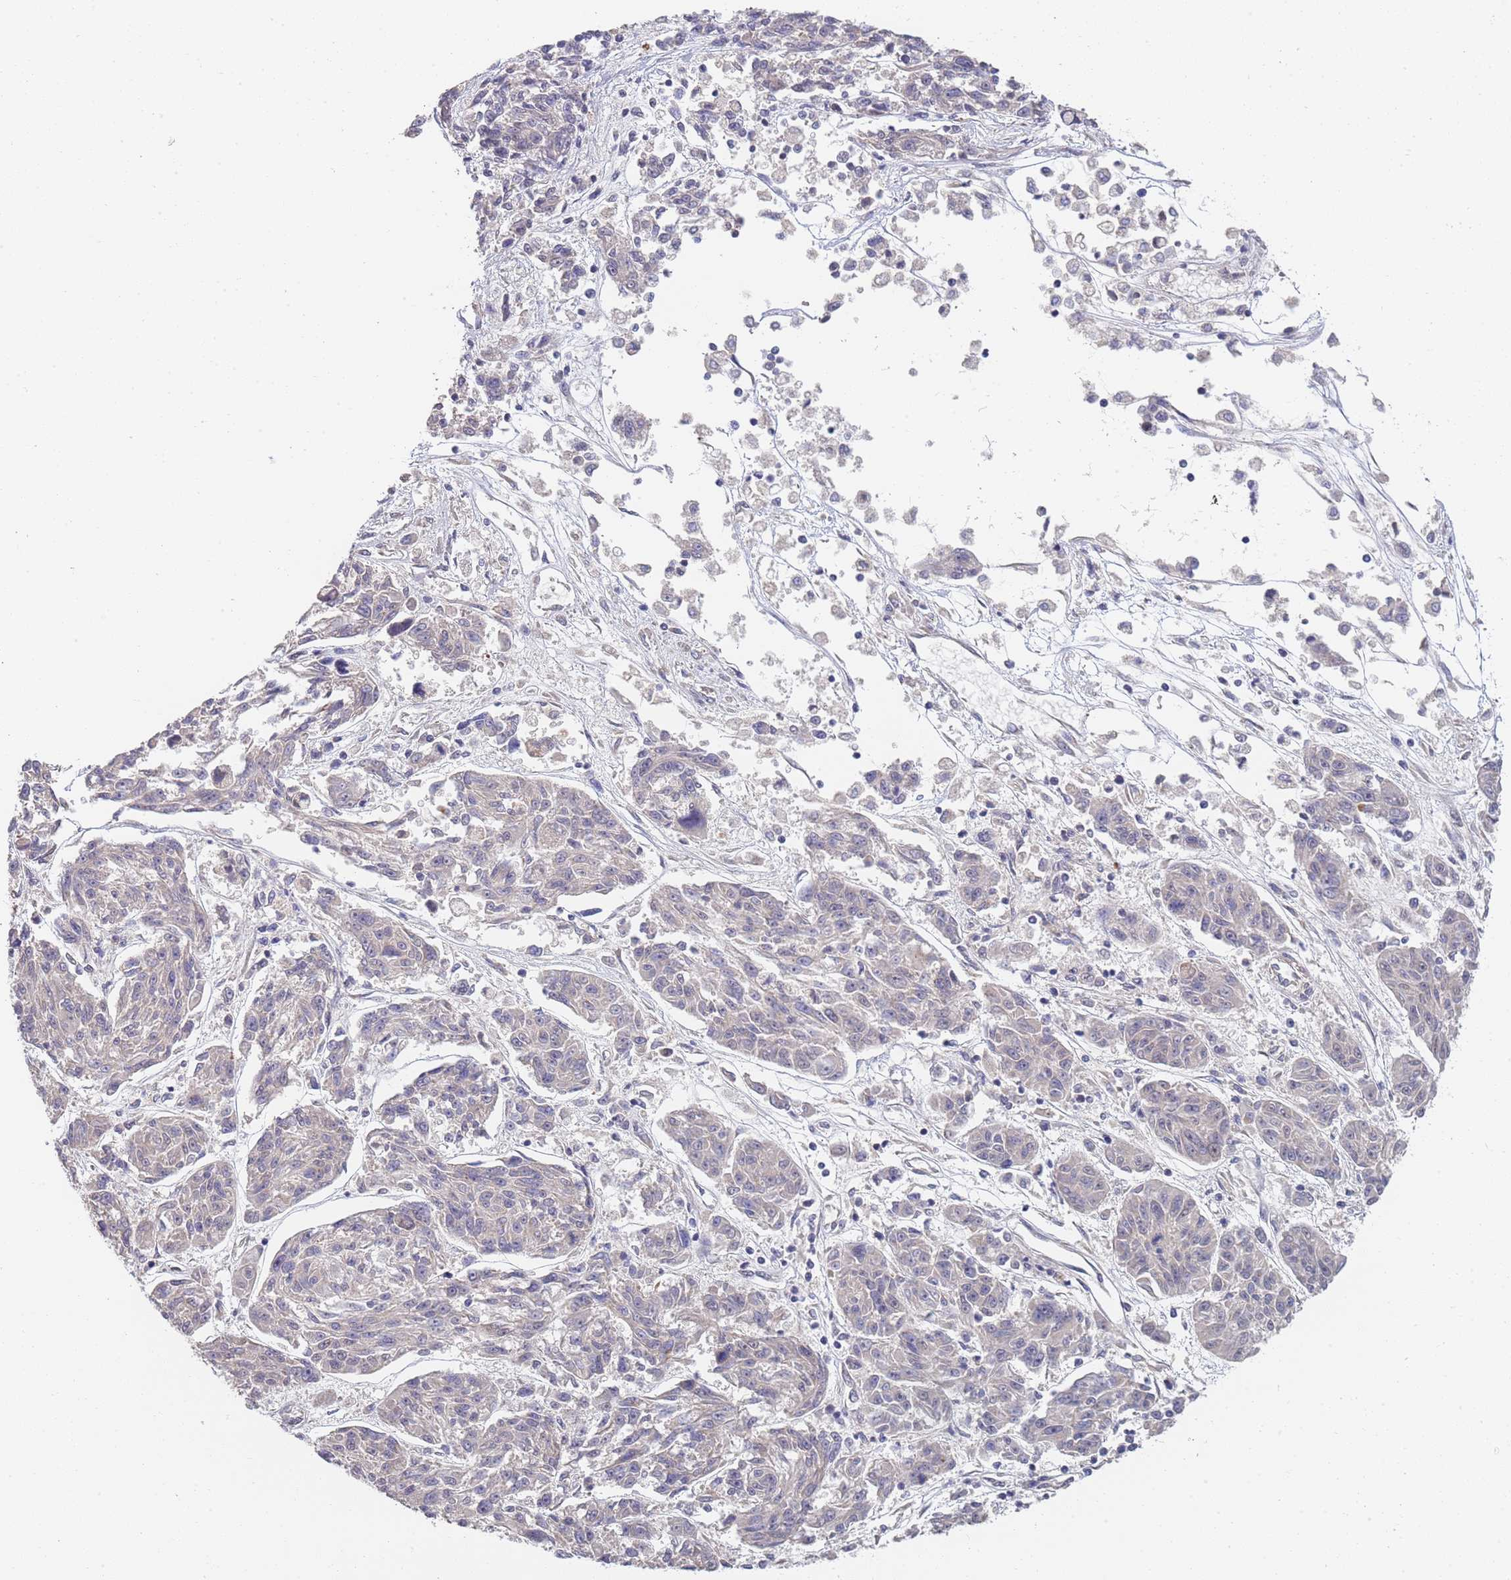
{"staining": {"intensity": "negative", "quantity": "none", "location": "none"}, "tissue": "melanoma", "cell_type": "Tumor cells", "image_type": "cancer", "snomed": [{"axis": "morphology", "description": "Malignant melanoma, NOS"}, {"axis": "topography", "description": "Skin"}], "caption": "Protein analysis of melanoma exhibits no significant staining in tumor cells.", "gene": "B4GALT4", "patient": {"sex": "male", "age": 53}}